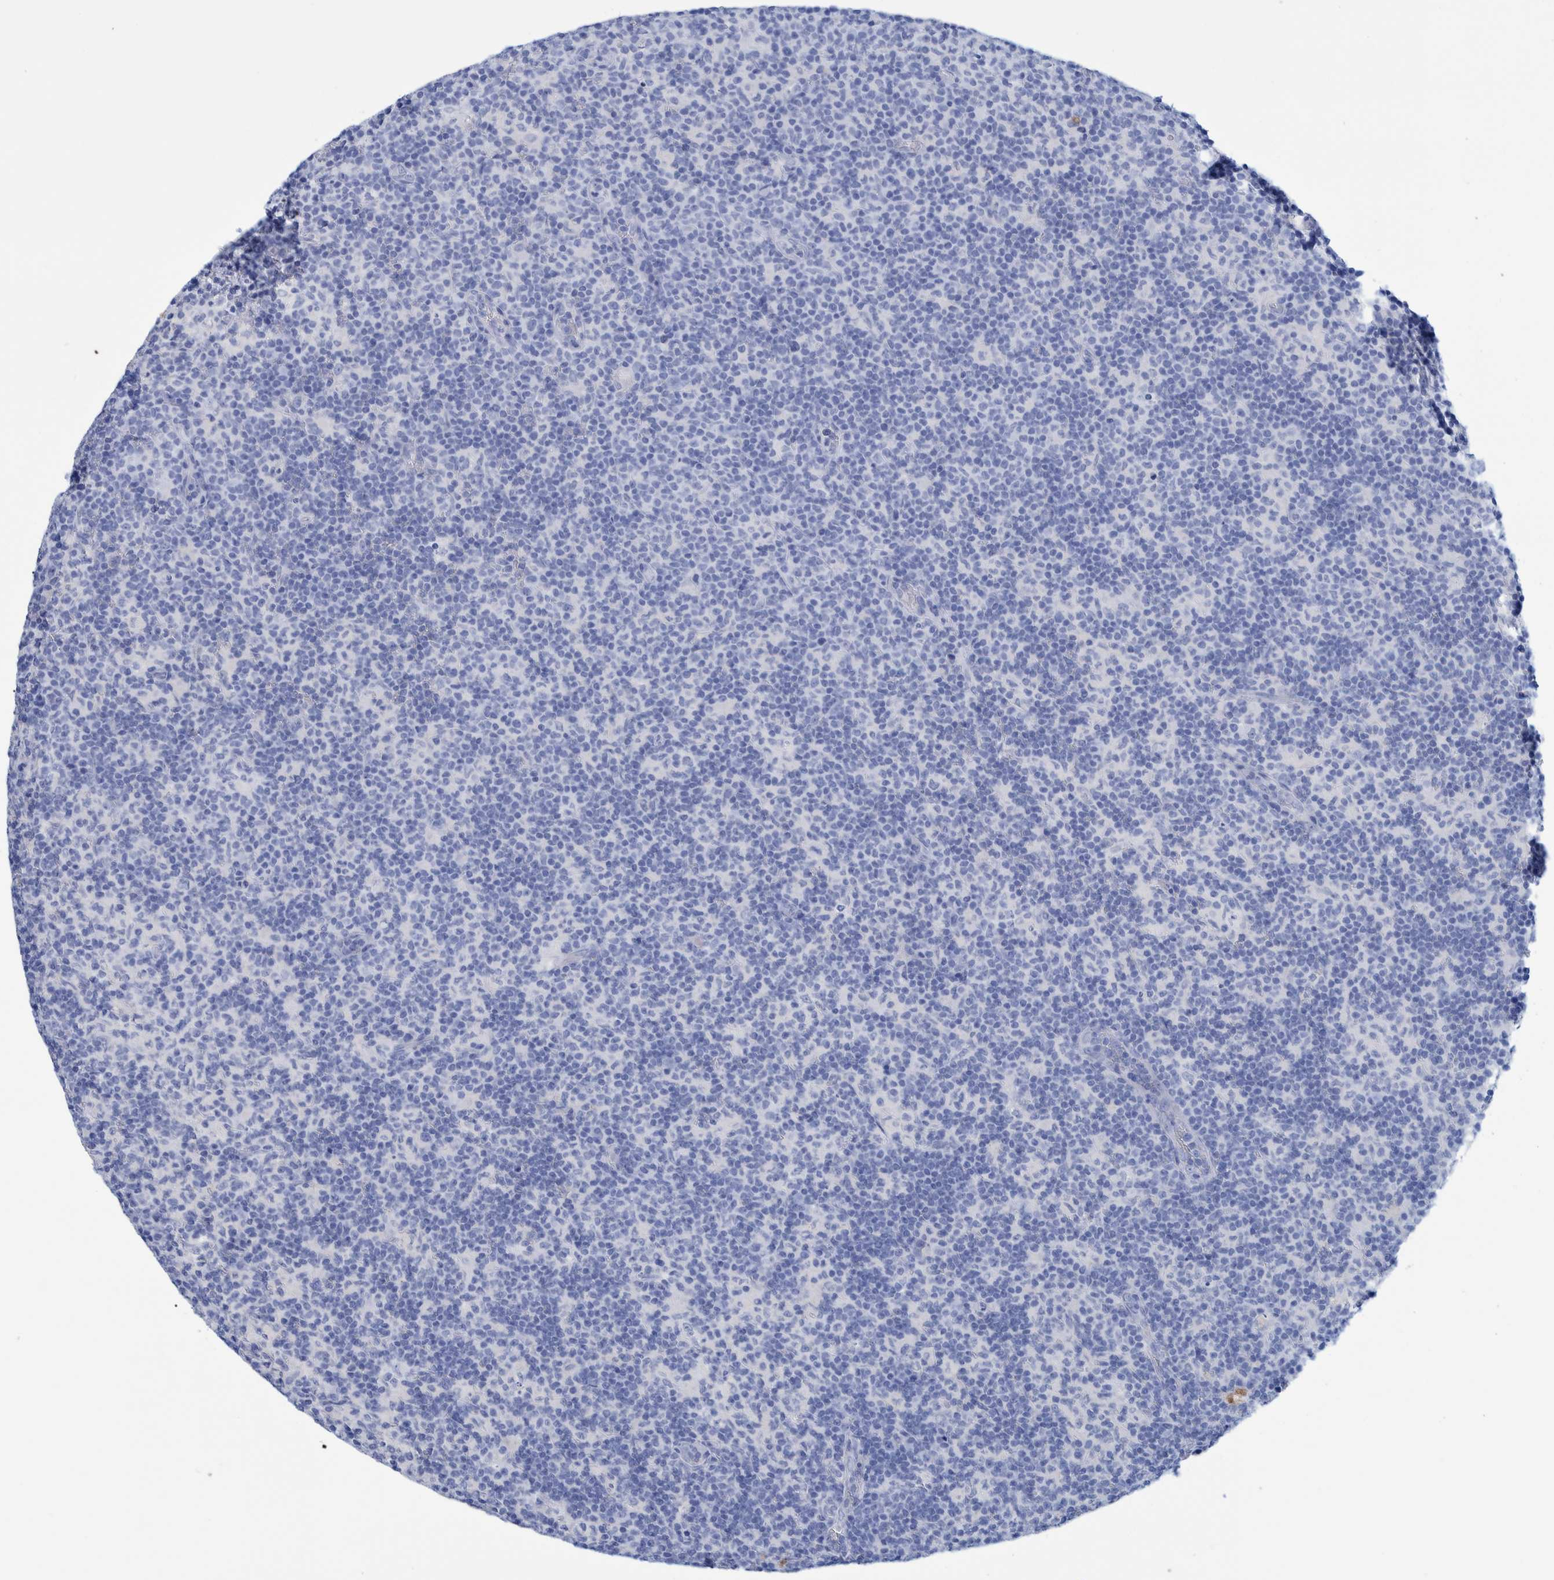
{"staining": {"intensity": "negative", "quantity": "none", "location": "none"}, "tissue": "lymph node", "cell_type": "Germinal center cells", "image_type": "normal", "snomed": [{"axis": "morphology", "description": "Normal tissue, NOS"}, {"axis": "morphology", "description": "Inflammation, NOS"}, {"axis": "topography", "description": "Lymph node"}], "caption": "Immunohistochemistry micrograph of normal human lymph node stained for a protein (brown), which reveals no expression in germinal center cells. (DAB IHC, high magnification).", "gene": "PERP", "patient": {"sex": "male", "age": 55}}